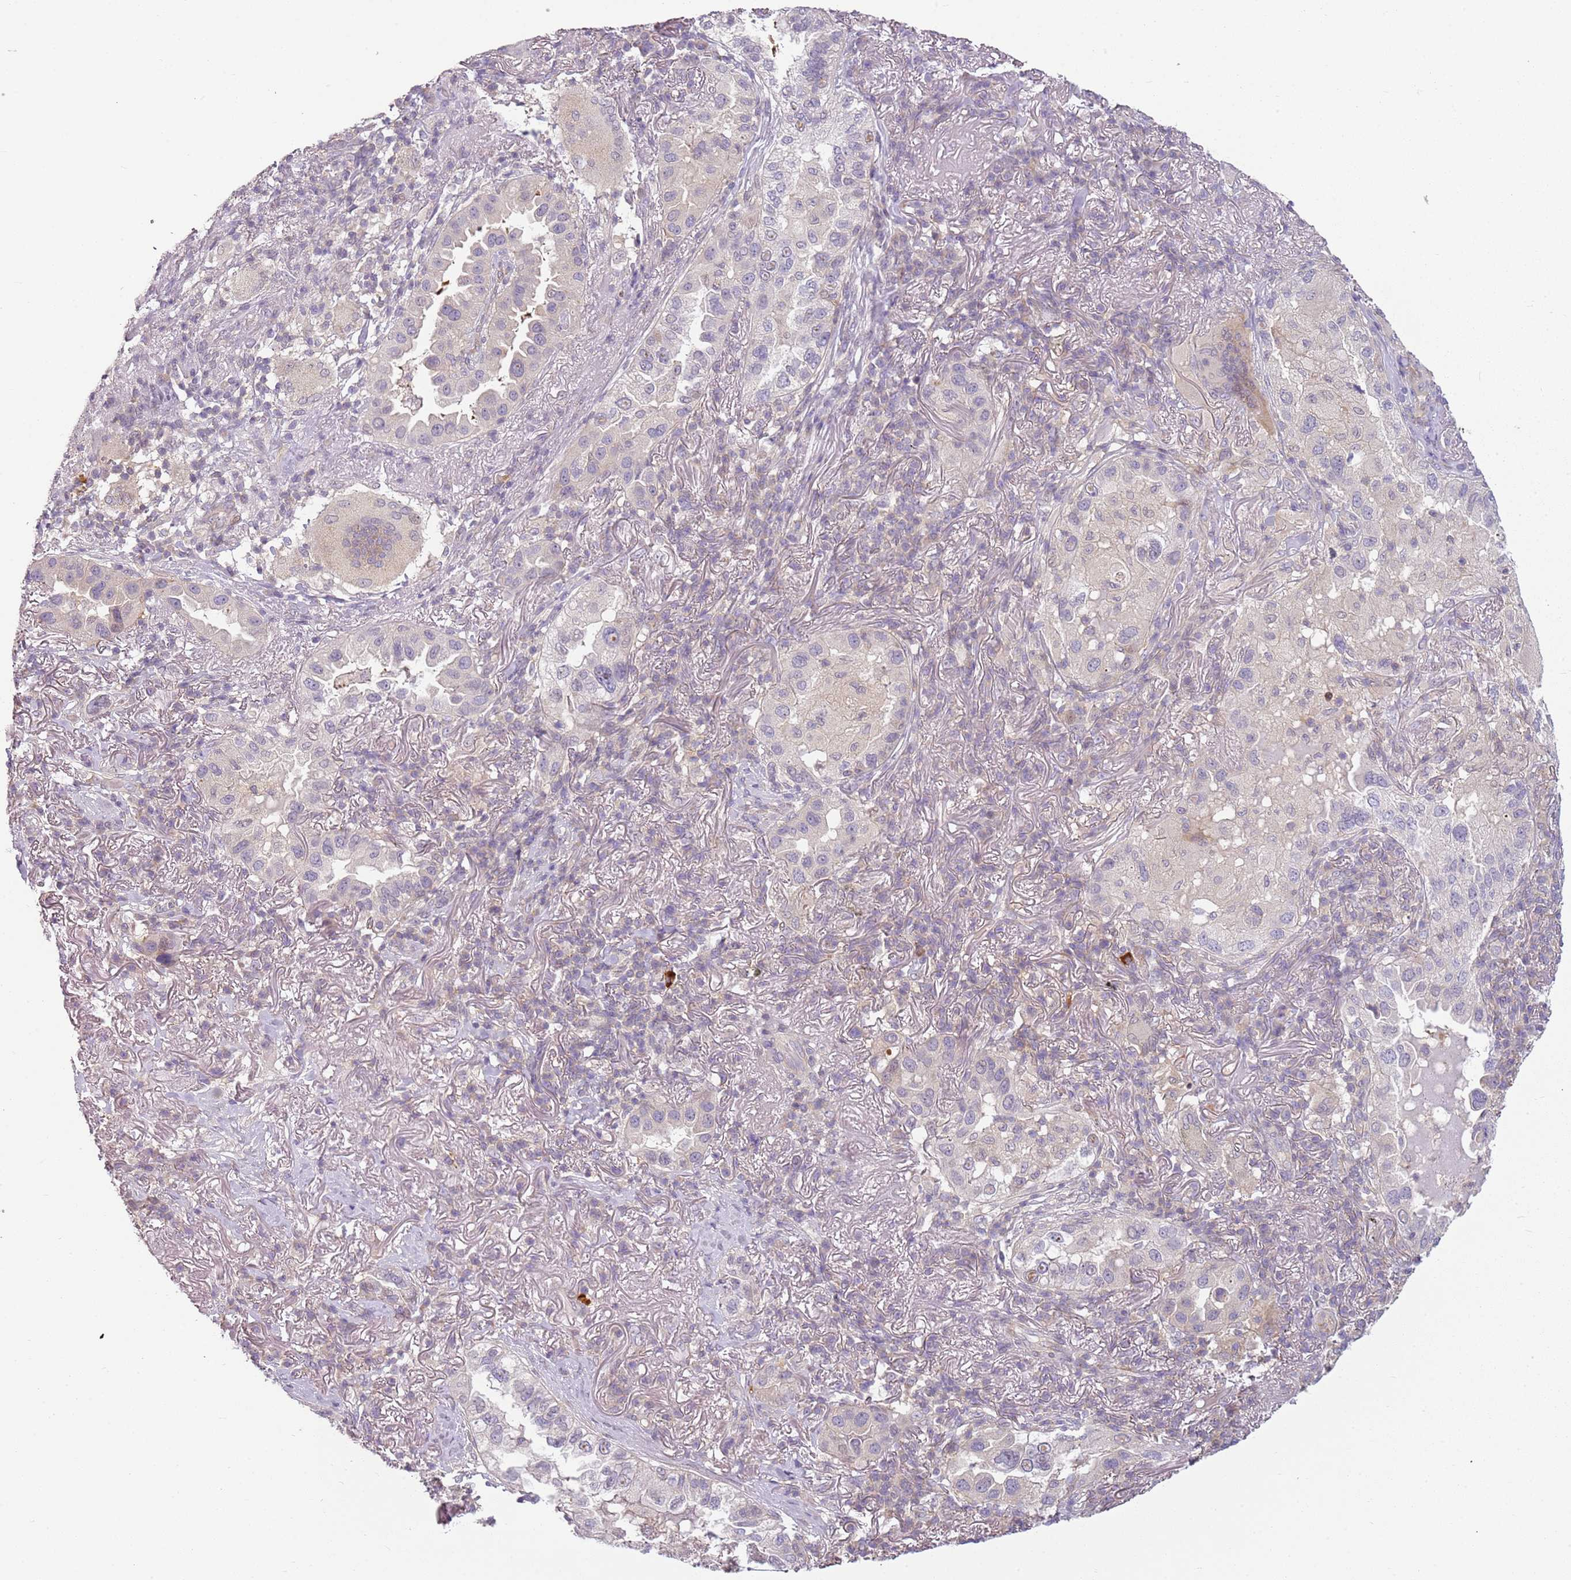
{"staining": {"intensity": "negative", "quantity": "none", "location": "none"}, "tissue": "lung cancer", "cell_type": "Tumor cells", "image_type": "cancer", "snomed": [{"axis": "morphology", "description": "Adenocarcinoma, NOS"}, {"axis": "topography", "description": "Lung"}], "caption": "This is an IHC micrograph of adenocarcinoma (lung). There is no expression in tumor cells.", "gene": "DEFB116", "patient": {"sex": "female", "age": 69}}